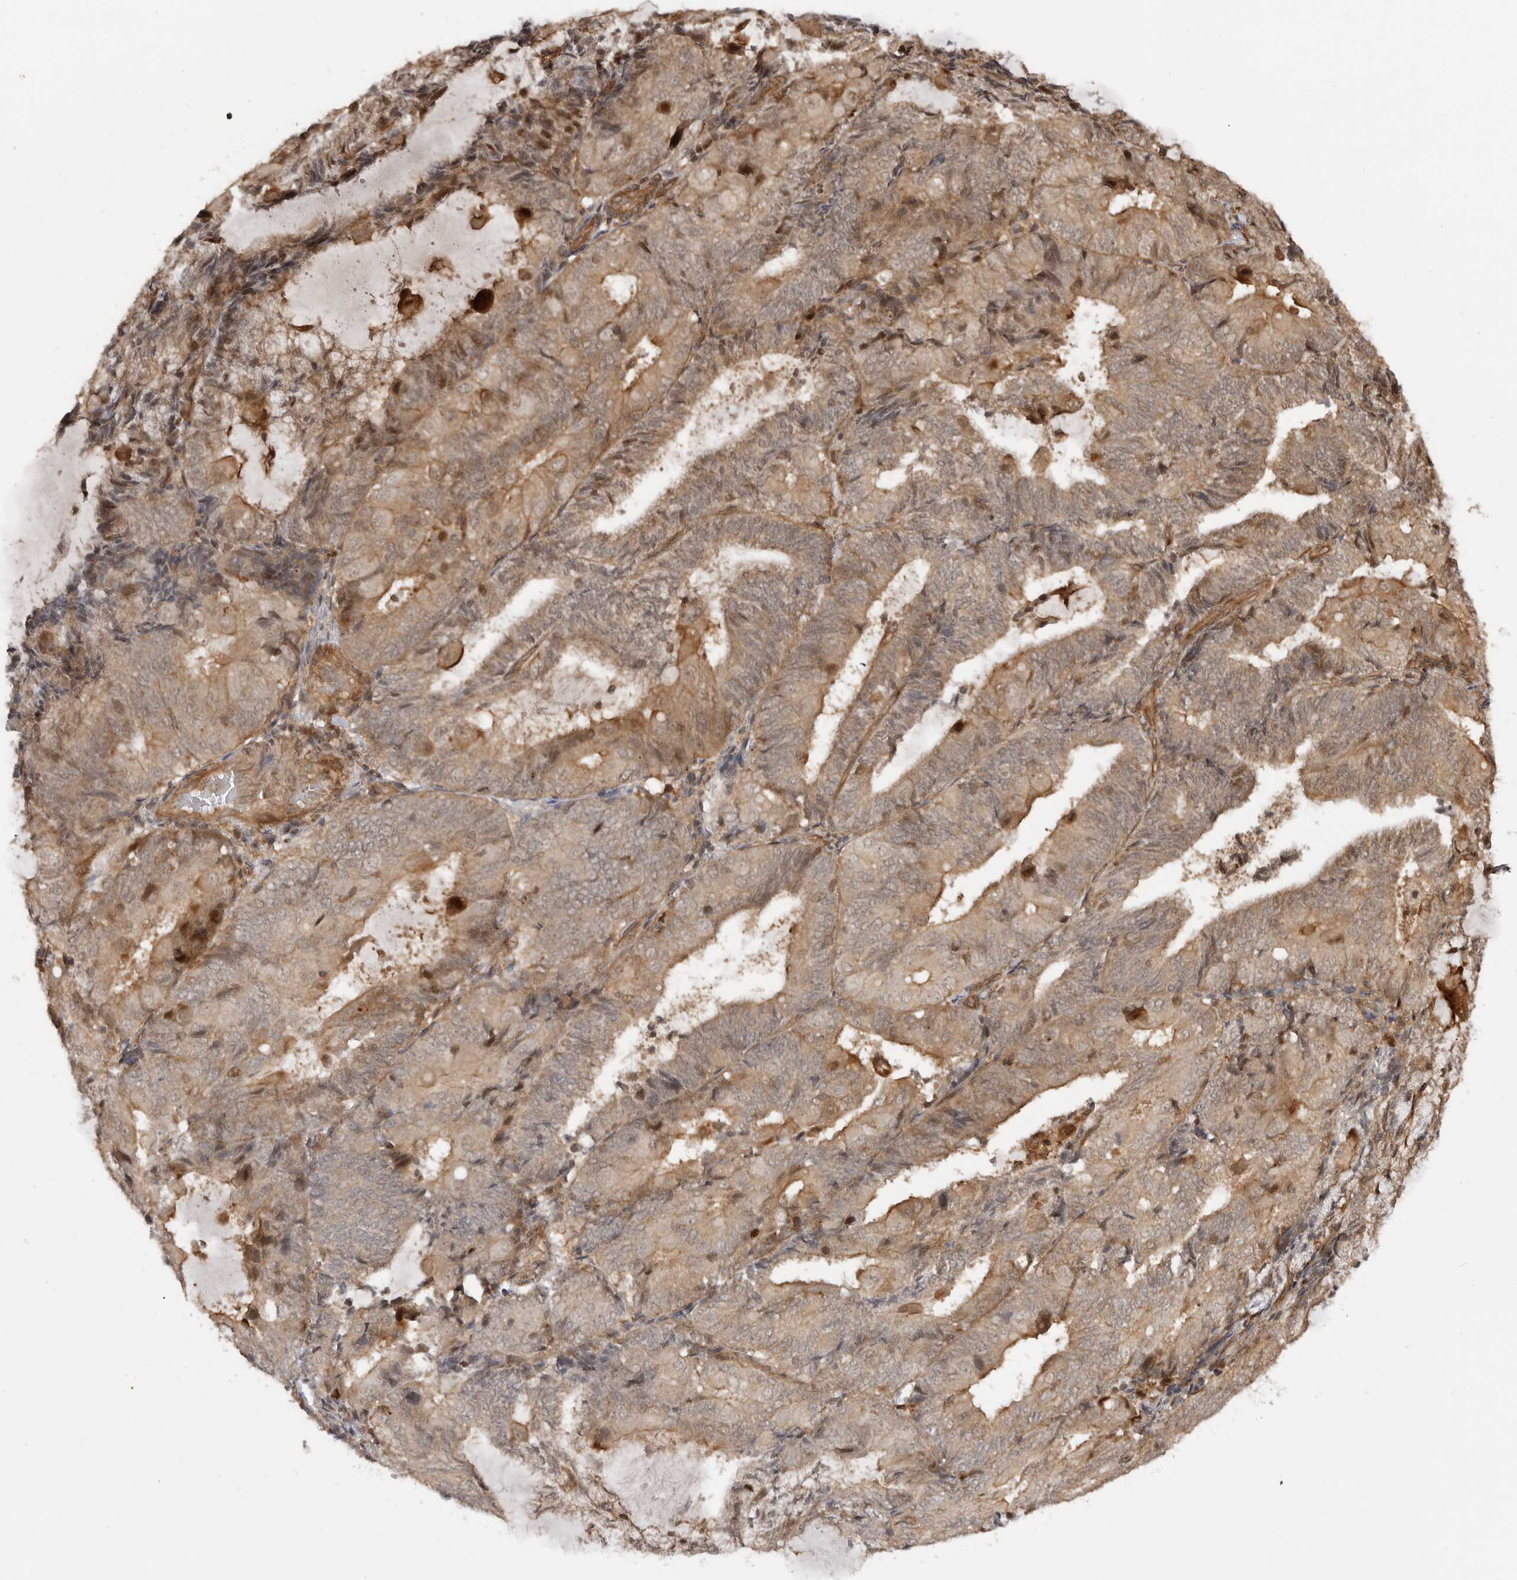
{"staining": {"intensity": "moderate", "quantity": ">75%", "location": "cytoplasmic/membranous"}, "tissue": "endometrial cancer", "cell_type": "Tumor cells", "image_type": "cancer", "snomed": [{"axis": "morphology", "description": "Adenocarcinoma, NOS"}, {"axis": "topography", "description": "Endometrium"}], "caption": "Immunohistochemical staining of human endometrial cancer exhibits medium levels of moderate cytoplasmic/membranous positivity in approximately >75% of tumor cells.", "gene": "ADPRS", "patient": {"sex": "female", "age": 81}}